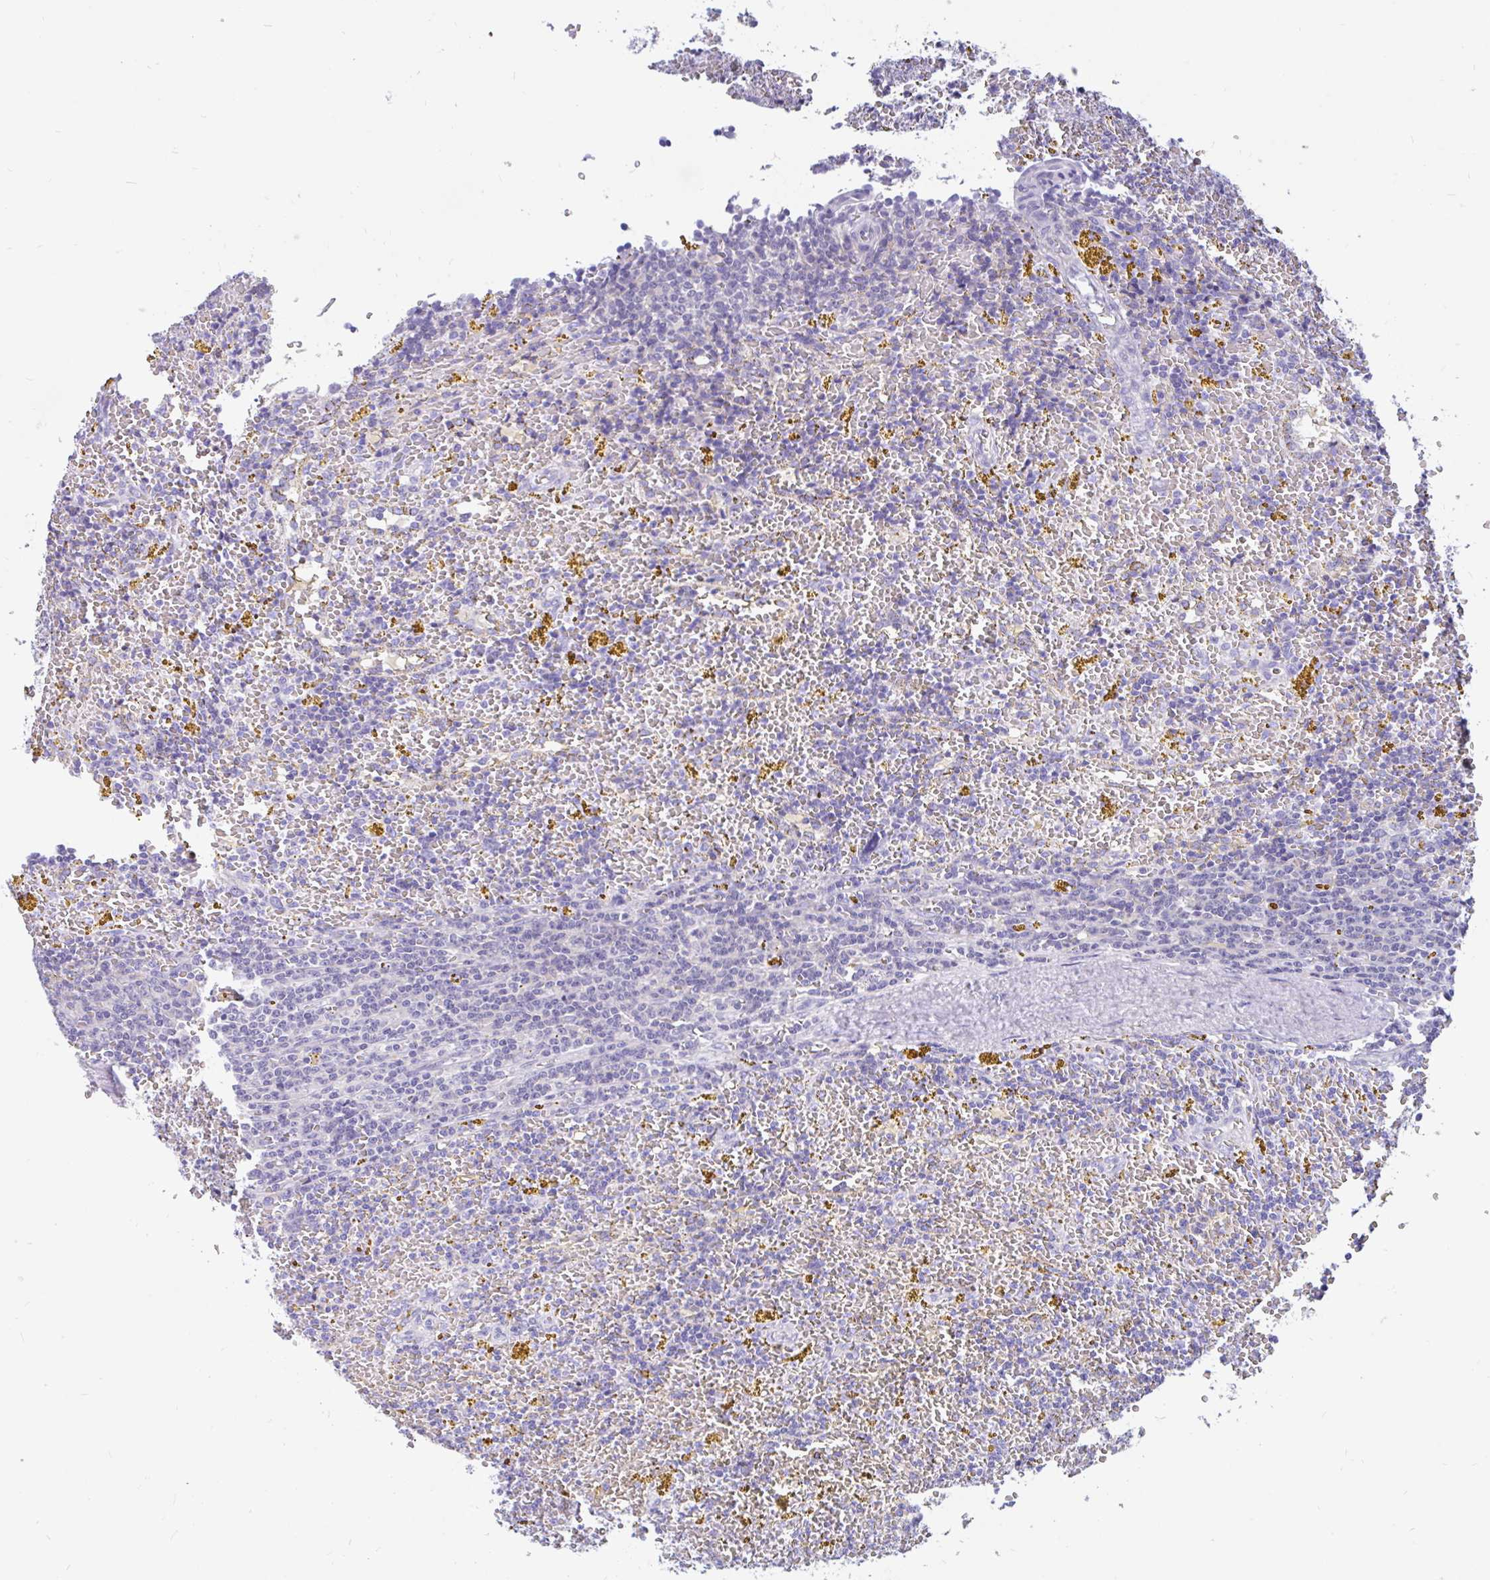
{"staining": {"intensity": "negative", "quantity": "none", "location": "none"}, "tissue": "lymphoma", "cell_type": "Tumor cells", "image_type": "cancer", "snomed": [{"axis": "morphology", "description": "Malignant lymphoma, non-Hodgkin's type, Low grade"}, {"axis": "topography", "description": "Spleen"}, {"axis": "topography", "description": "Lymph node"}], "caption": "There is no significant expression in tumor cells of low-grade malignant lymphoma, non-Hodgkin's type. (Brightfield microscopy of DAB (3,3'-diaminobenzidine) IHC at high magnification).", "gene": "KIAA2013", "patient": {"sex": "female", "age": 66}}